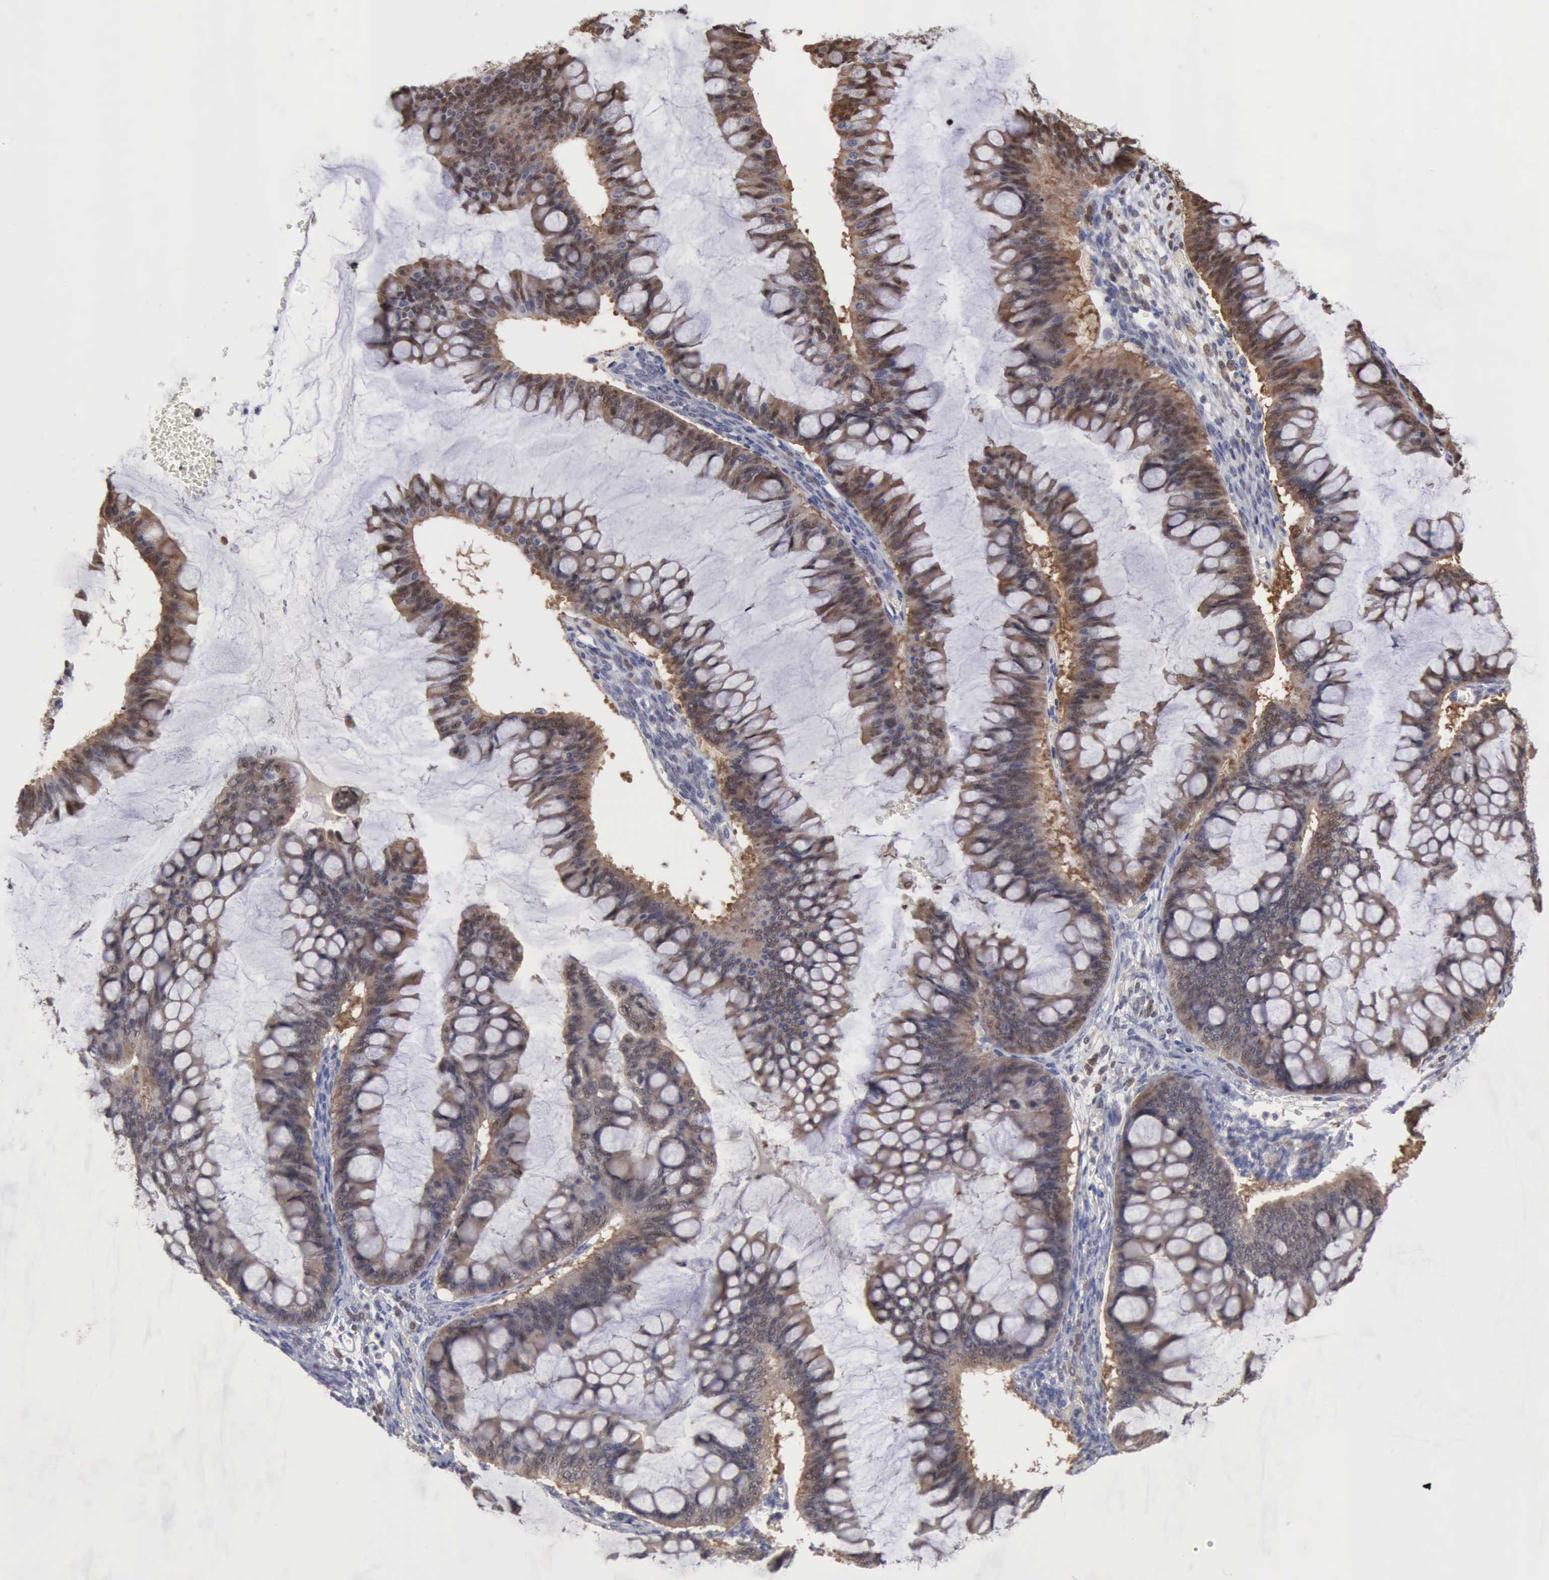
{"staining": {"intensity": "moderate", "quantity": ">75%", "location": "cytoplasmic/membranous,nuclear"}, "tissue": "ovarian cancer", "cell_type": "Tumor cells", "image_type": "cancer", "snomed": [{"axis": "morphology", "description": "Cystadenocarcinoma, mucinous, NOS"}, {"axis": "topography", "description": "Ovary"}], "caption": "The photomicrograph exhibits a brown stain indicating the presence of a protein in the cytoplasmic/membranous and nuclear of tumor cells in ovarian cancer (mucinous cystadenocarcinoma). Immunohistochemistry stains the protein in brown and the nuclei are stained blue.", "gene": "PTGR2", "patient": {"sex": "female", "age": 73}}